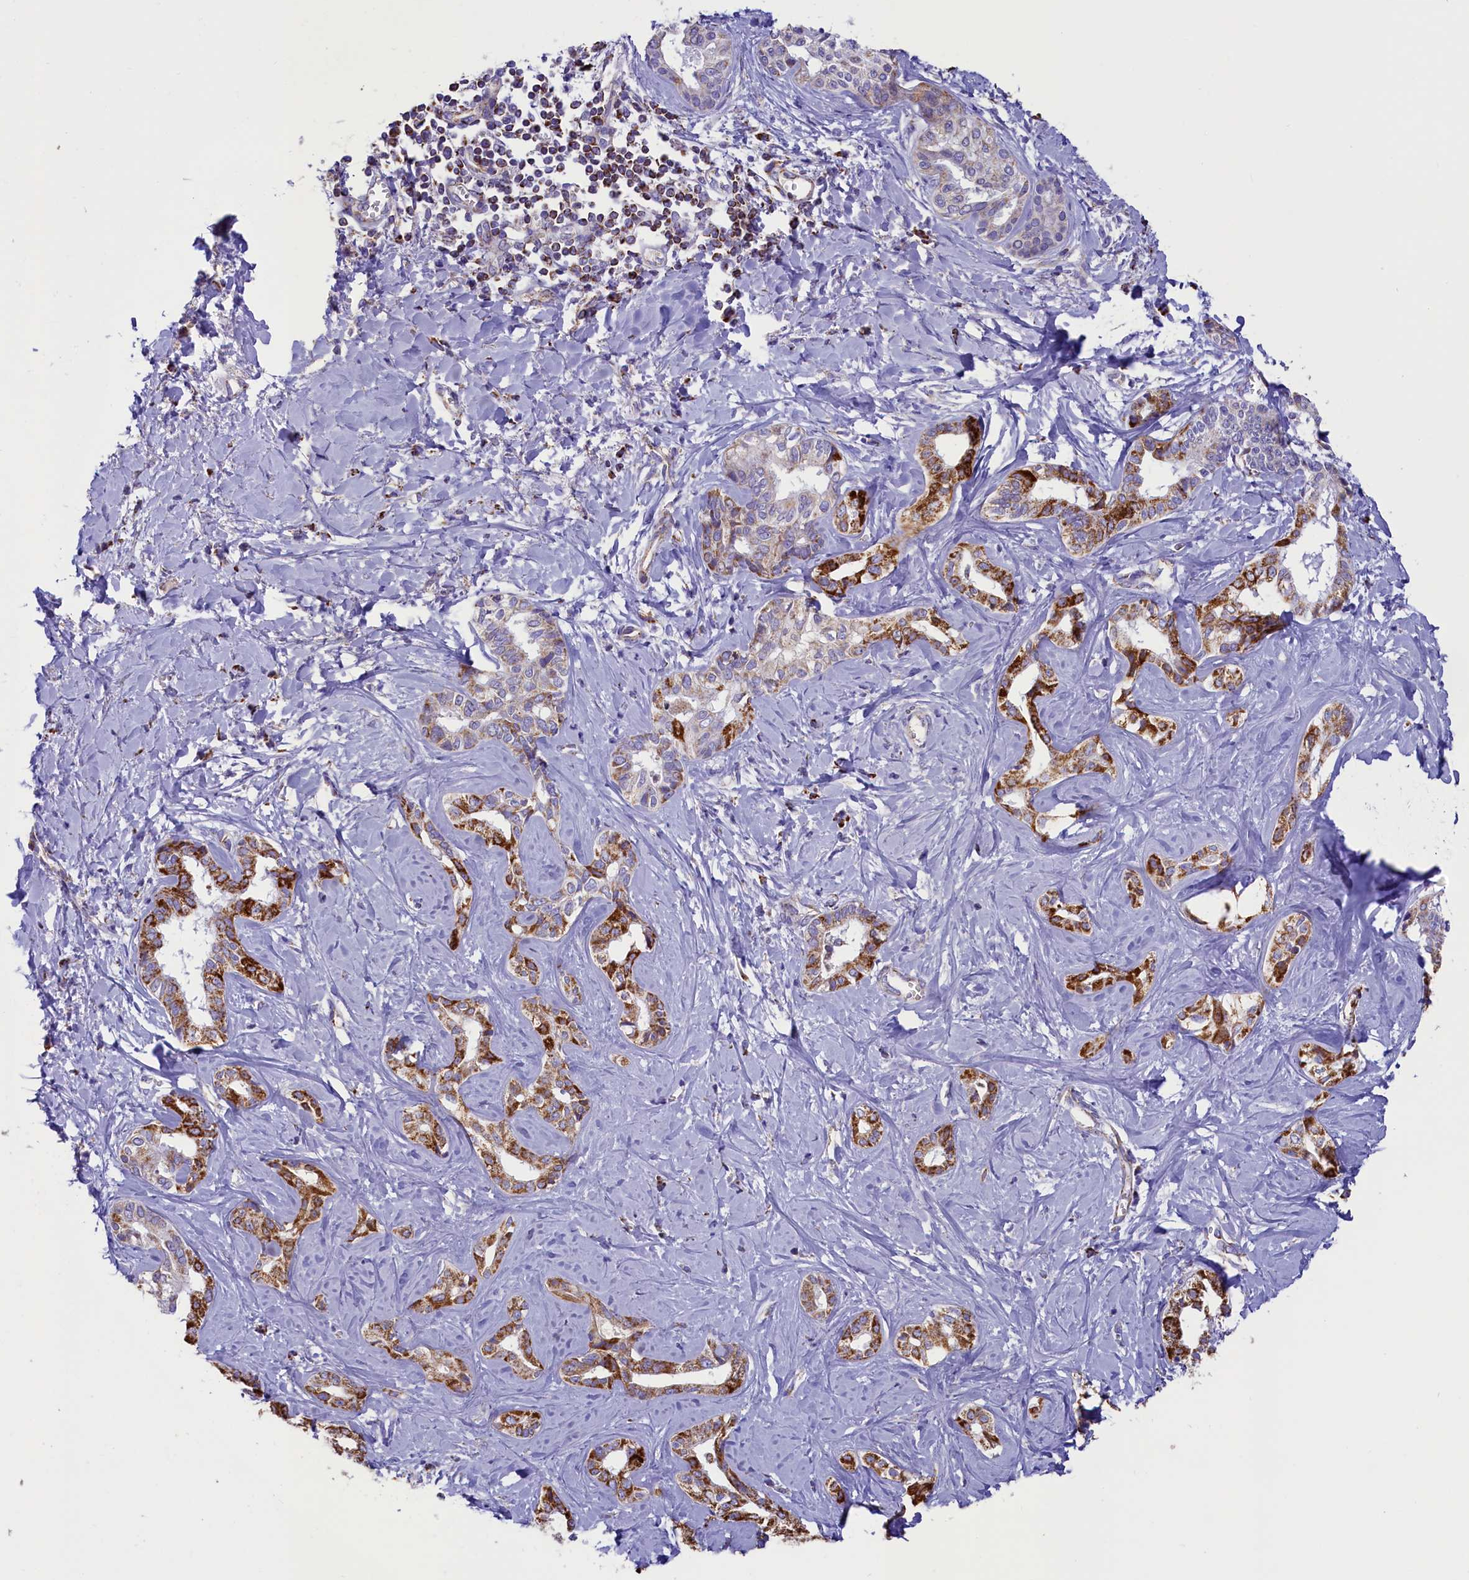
{"staining": {"intensity": "strong", "quantity": "25%-75%", "location": "cytoplasmic/membranous"}, "tissue": "liver cancer", "cell_type": "Tumor cells", "image_type": "cancer", "snomed": [{"axis": "morphology", "description": "Cholangiocarcinoma"}, {"axis": "topography", "description": "Liver"}], "caption": "Liver cholangiocarcinoma tissue reveals strong cytoplasmic/membranous expression in approximately 25%-75% of tumor cells, visualized by immunohistochemistry. (brown staining indicates protein expression, while blue staining denotes nuclei).", "gene": "IDH3A", "patient": {"sex": "female", "age": 77}}